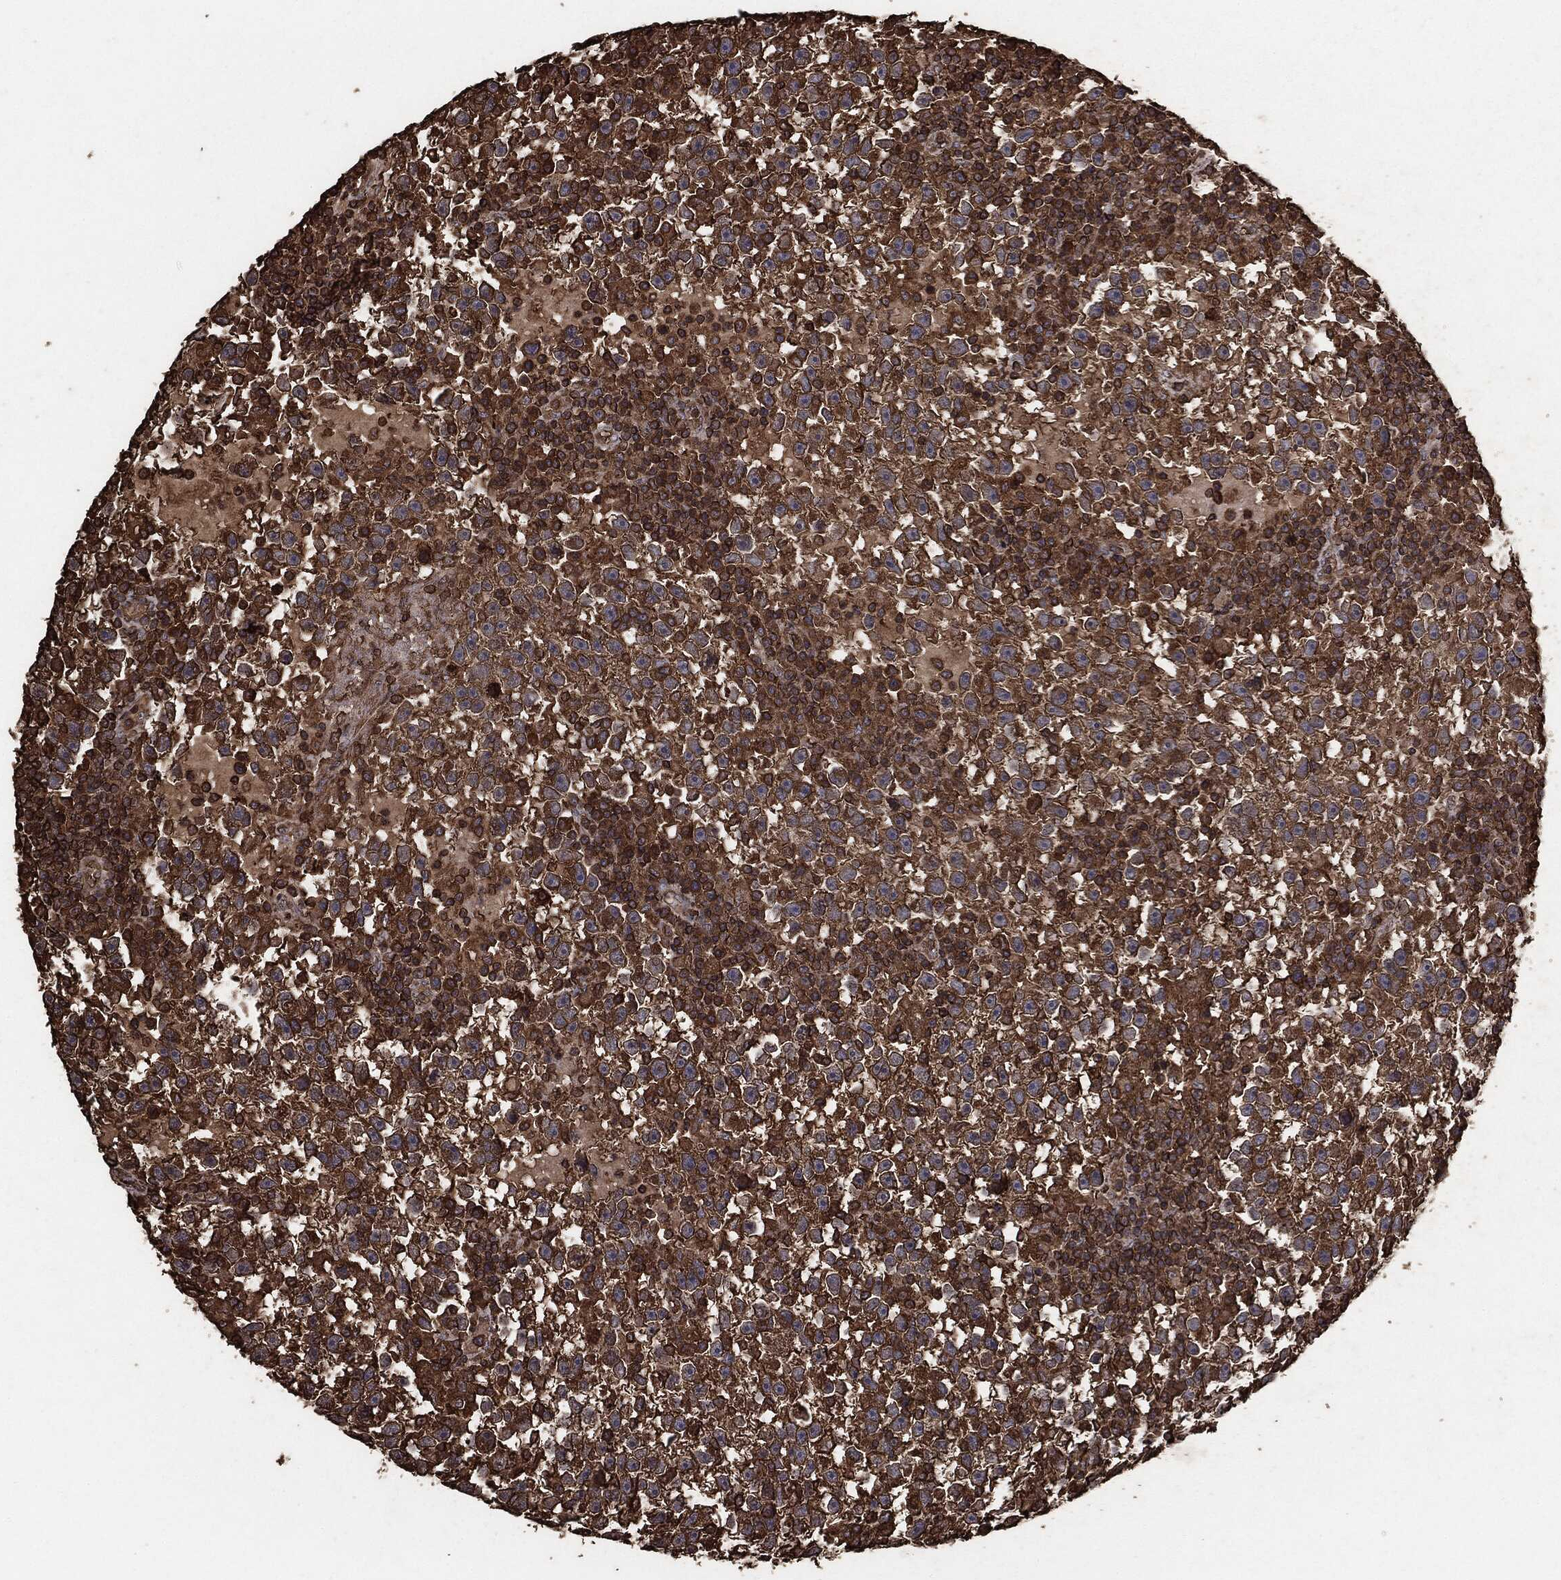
{"staining": {"intensity": "strong", "quantity": ">75%", "location": "cytoplasmic/membranous"}, "tissue": "testis cancer", "cell_type": "Tumor cells", "image_type": "cancer", "snomed": [{"axis": "morphology", "description": "Seminoma, NOS"}, {"axis": "topography", "description": "Testis"}], "caption": "IHC staining of testis cancer, which shows high levels of strong cytoplasmic/membranous staining in approximately >75% of tumor cells indicating strong cytoplasmic/membranous protein expression. The staining was performed using DAB (3,3'-diaminobenzidine) (brown) for protein detection and nuclei were counterstained in hematoxylin (blue).", "gene": "MTOR", "patient": {"sex": "male", "age": 47}}